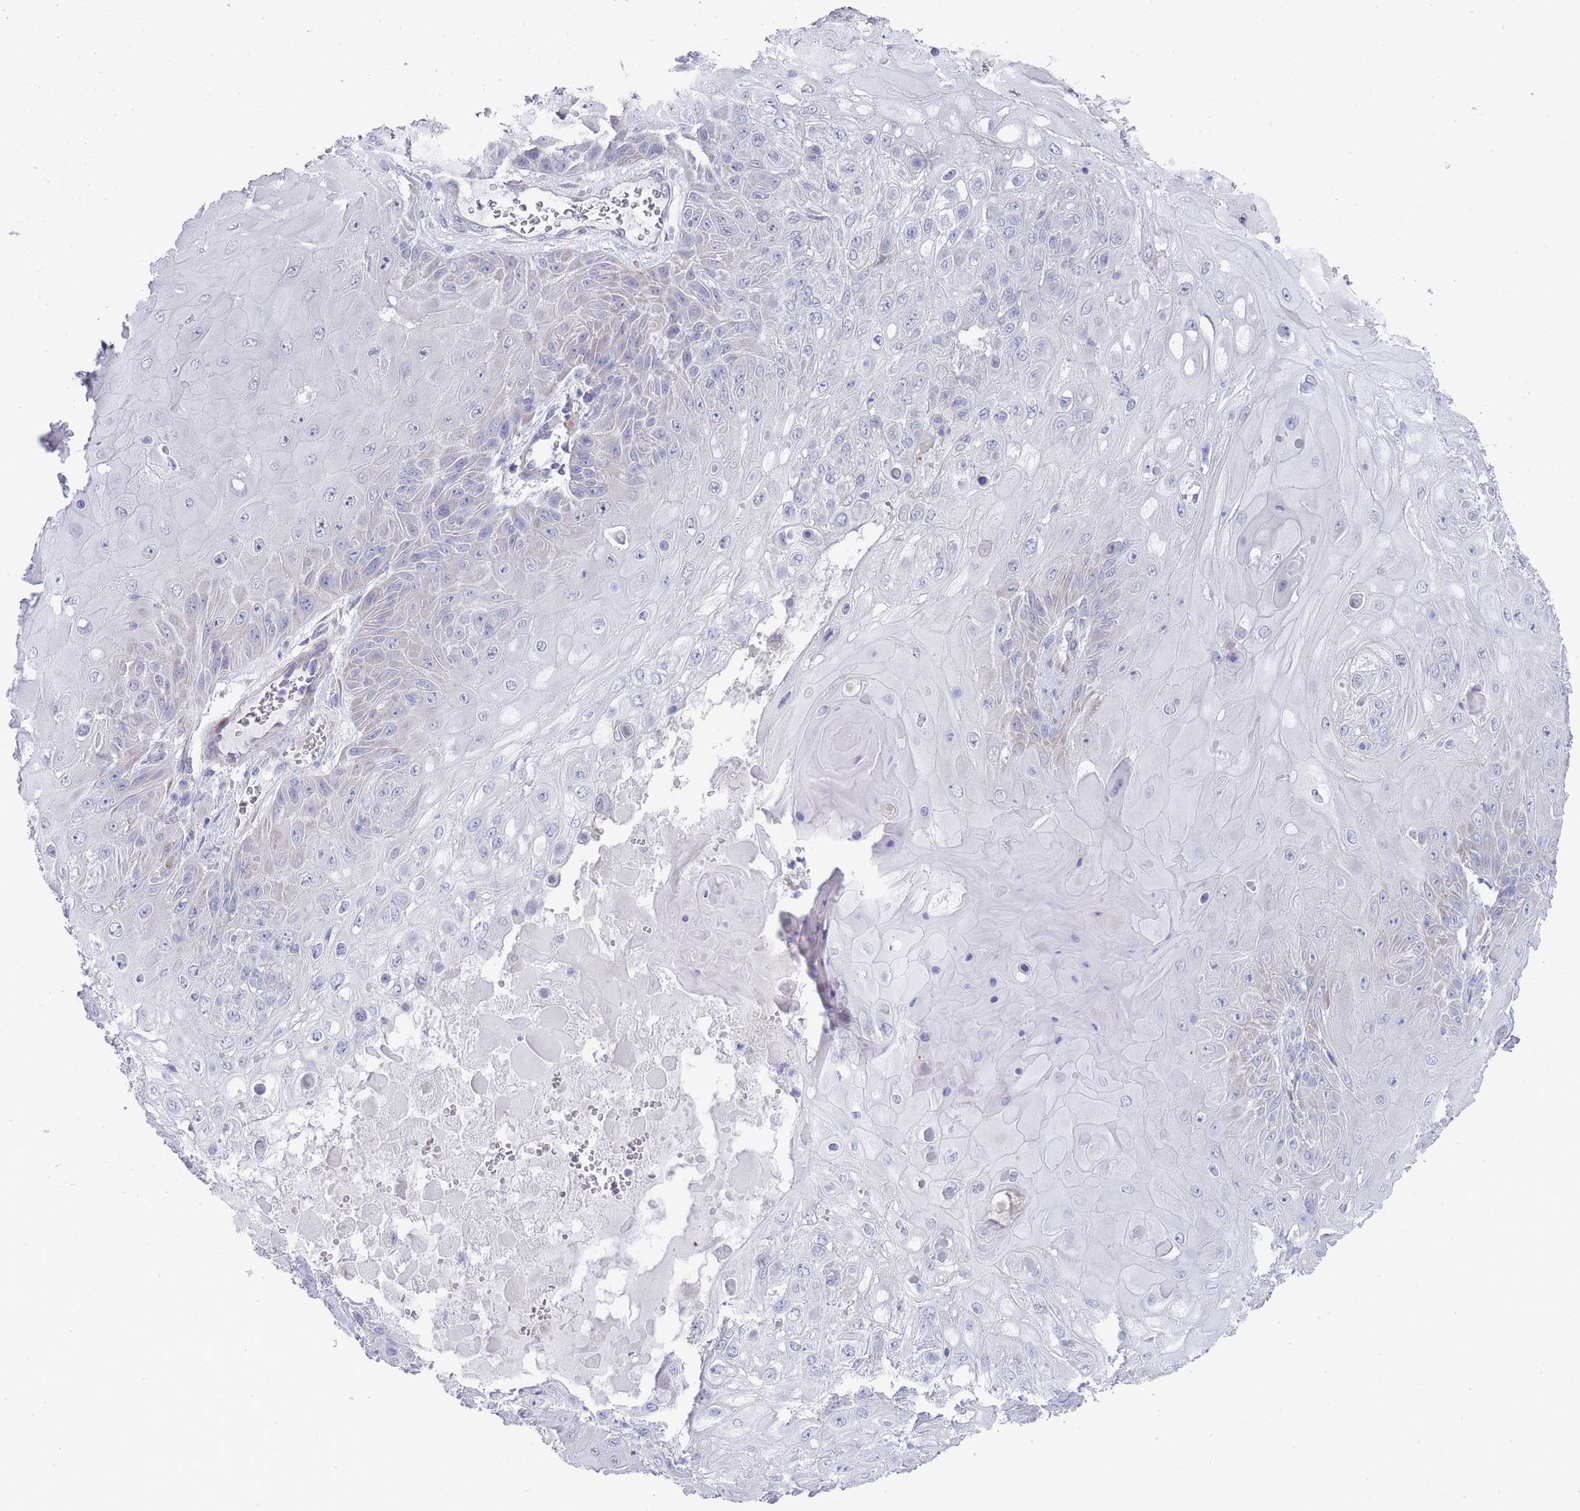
{"staining": {"intensity": "negative", "quantity": "none", "location": "none"}, "tissue": "skin cancer", "cell_type": "Tumor cells", "image_type": "cancer", "snomed": [{"axis": "morphology", "description": "Normal tissue, NOS"}, {"axis": "morphology", "description": "Squamous cell carcinoma, NOS"}, {"axis": "topography", "description": "Skin"}, {"axis": "topography", "description": "Cartilage tissue"}], "caption": "The photomicrograph reveals no significant positivity in tumor cells of skin cancer (squamous cell carcinoma).", "gene": "PIGU", "patient": {"sex": "female", "age": 79}}